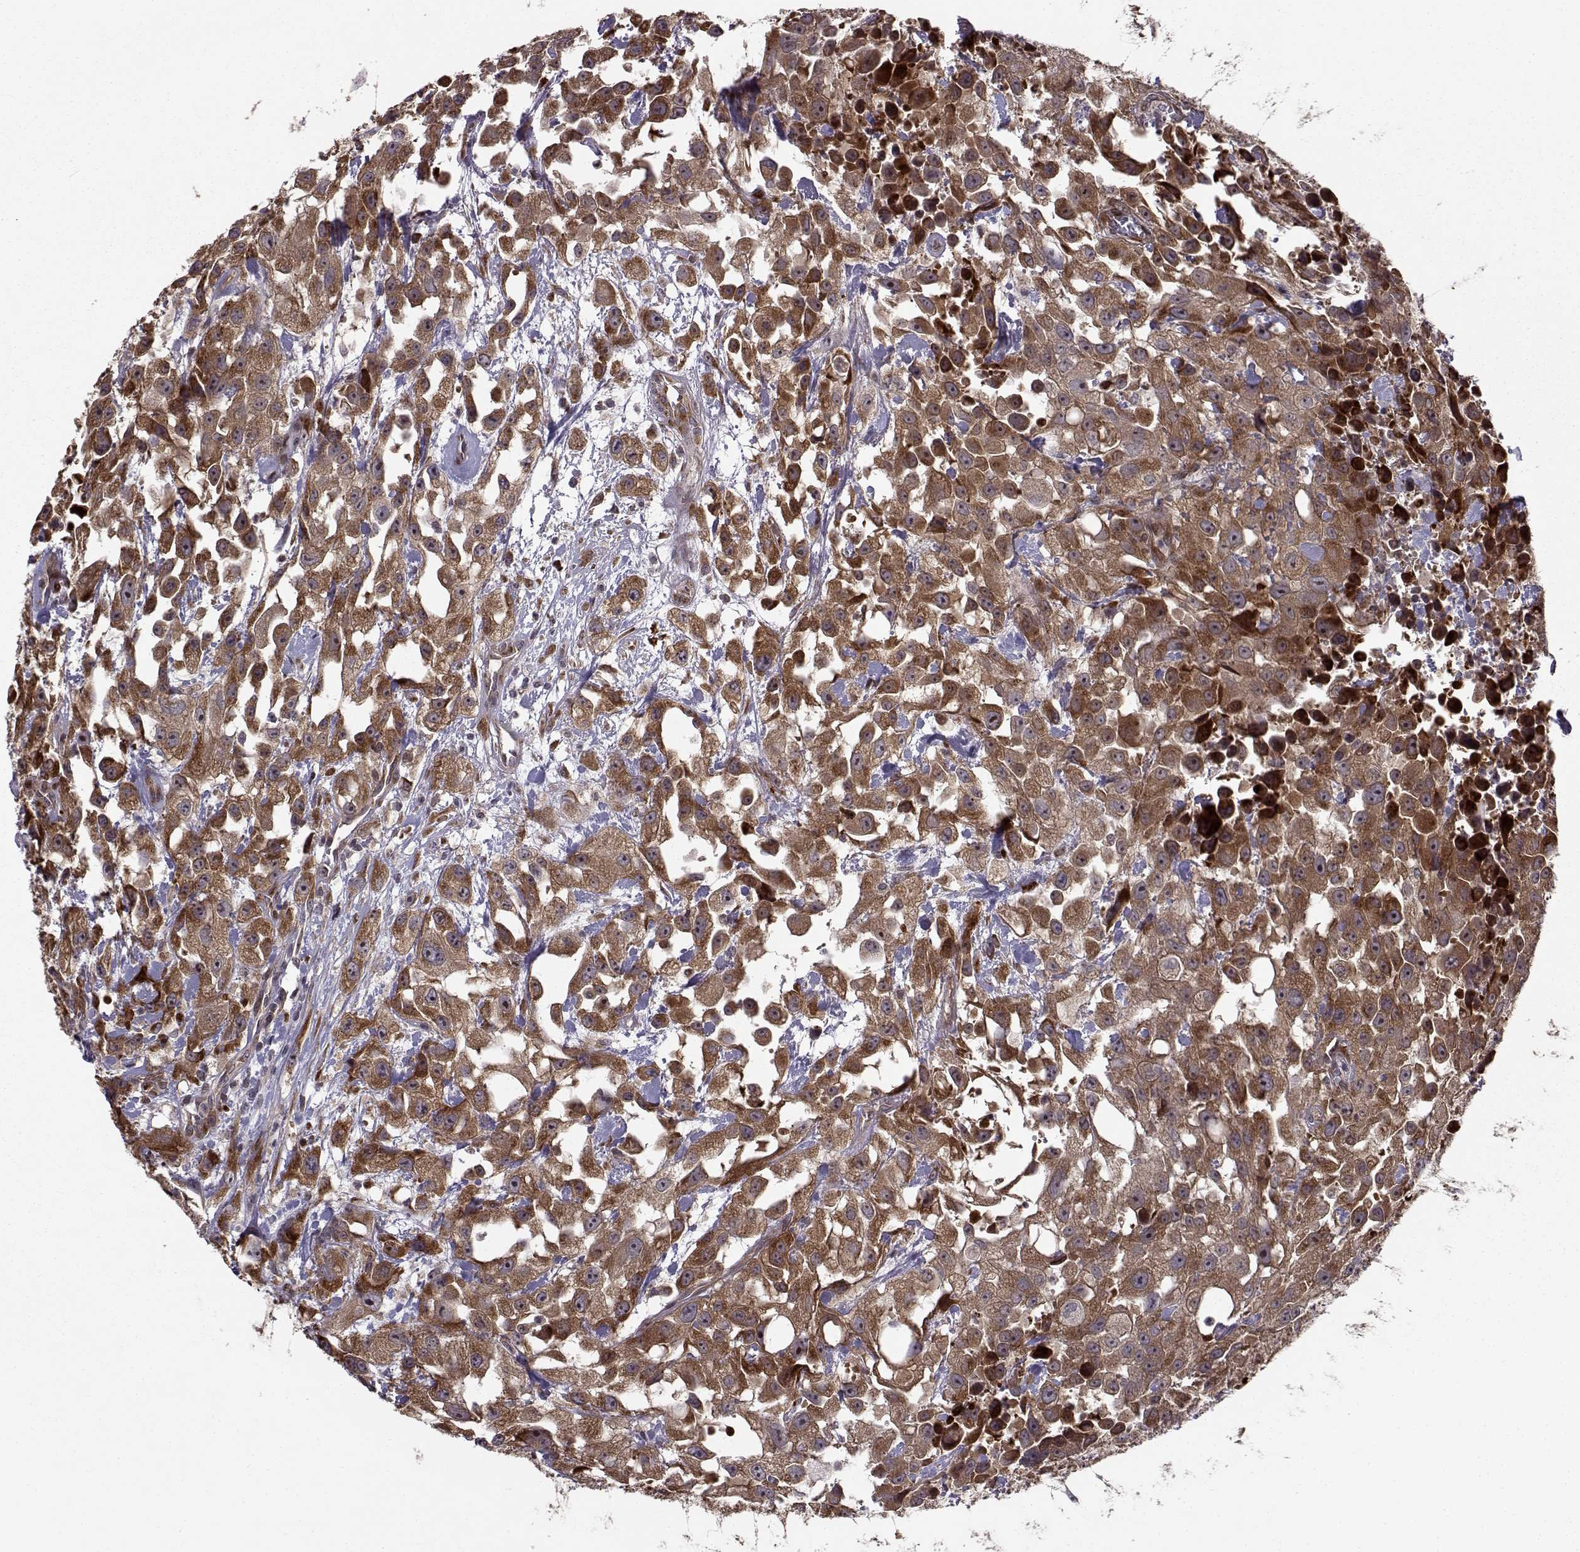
{"staining": {"intensity": "strong", "quantity": ">75%", "location": "cytoplasmic/membranous"}, "tissue": "urothelial cancer", "cell_type": "Tumor cells", "image_type": "cancer", "snomed": [{"axis": "morphology", "description": "Urothelial carcinoma, High grade"}, {"axis": "topography", "description": "Urinary bladder"}], "caption": "IHC histopathology image of neoplastic tissue: high-grade urothelial carcinoma stained using immunohistochemistry (IHC) exhibits high levels of strong protein expression localized specifically in the cytoplasmic/membranous of tumor cells, appearing as a cytoplasmic/membranous brown color.", "gene": "RPL31", "patient": {"sex": "male", "age": 79}}